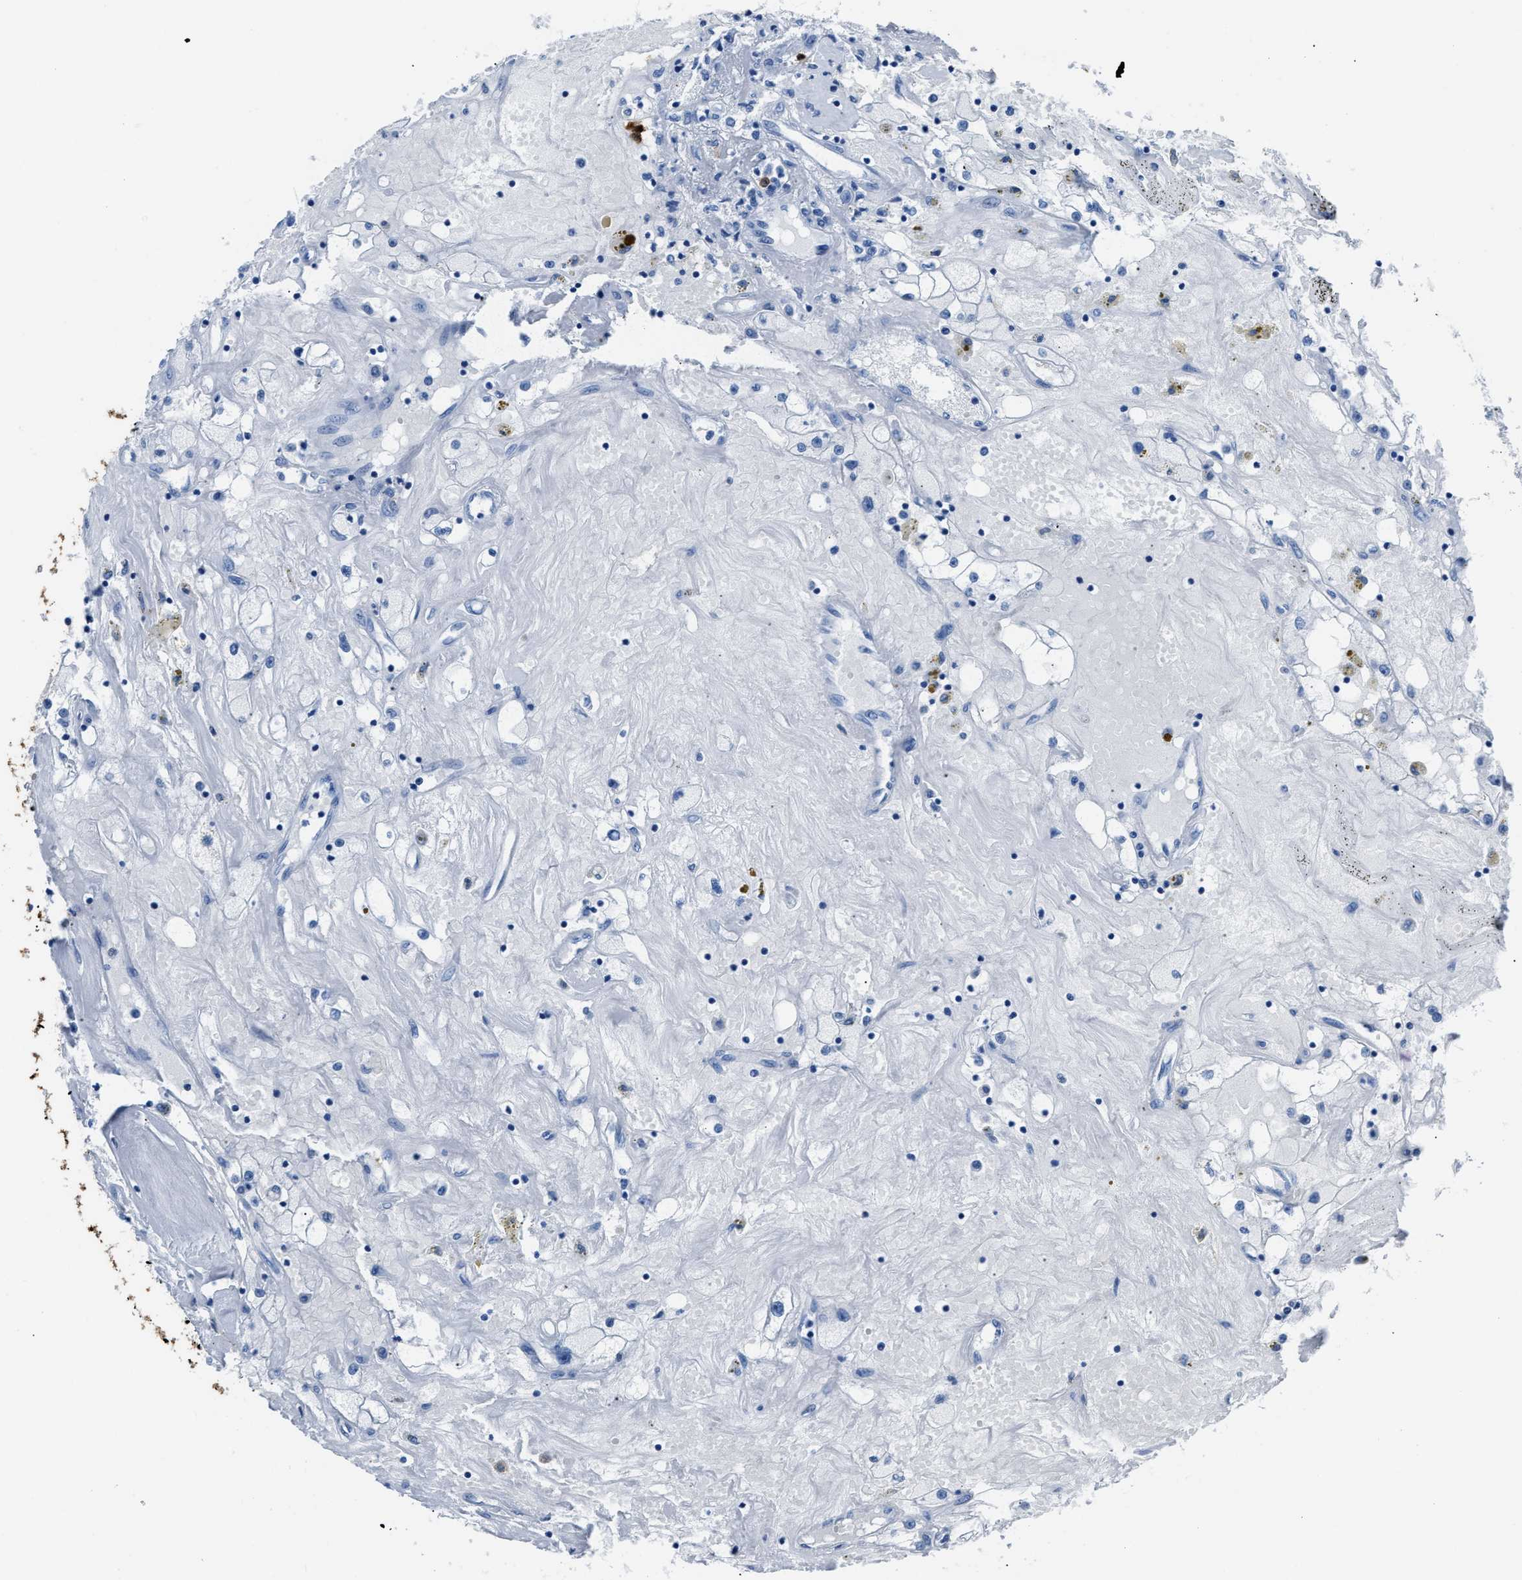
{"staining": {"intensity": "negative", "quantity": "none", "location": "none"}, "tissue": "renal cancer", "cell_type": "Tumor cells", "image_type": "cancer", "snomed": [{"axis": "morphology", "description": "Adenocarcinoma, NOS"}, {"axis": "topography", "description": "Kidney"}], "caption": "Immunohistochemistry (IHC) image of neoplastic tissue: human renal adenocarcinoma stained with DAB shows no significant protein staining in tumor cells. (Brightfield microscopy of DAB immunohistochemistry at high magnification).", "gene": "S100P", "patient": {"sex": "male", "age": 56}}